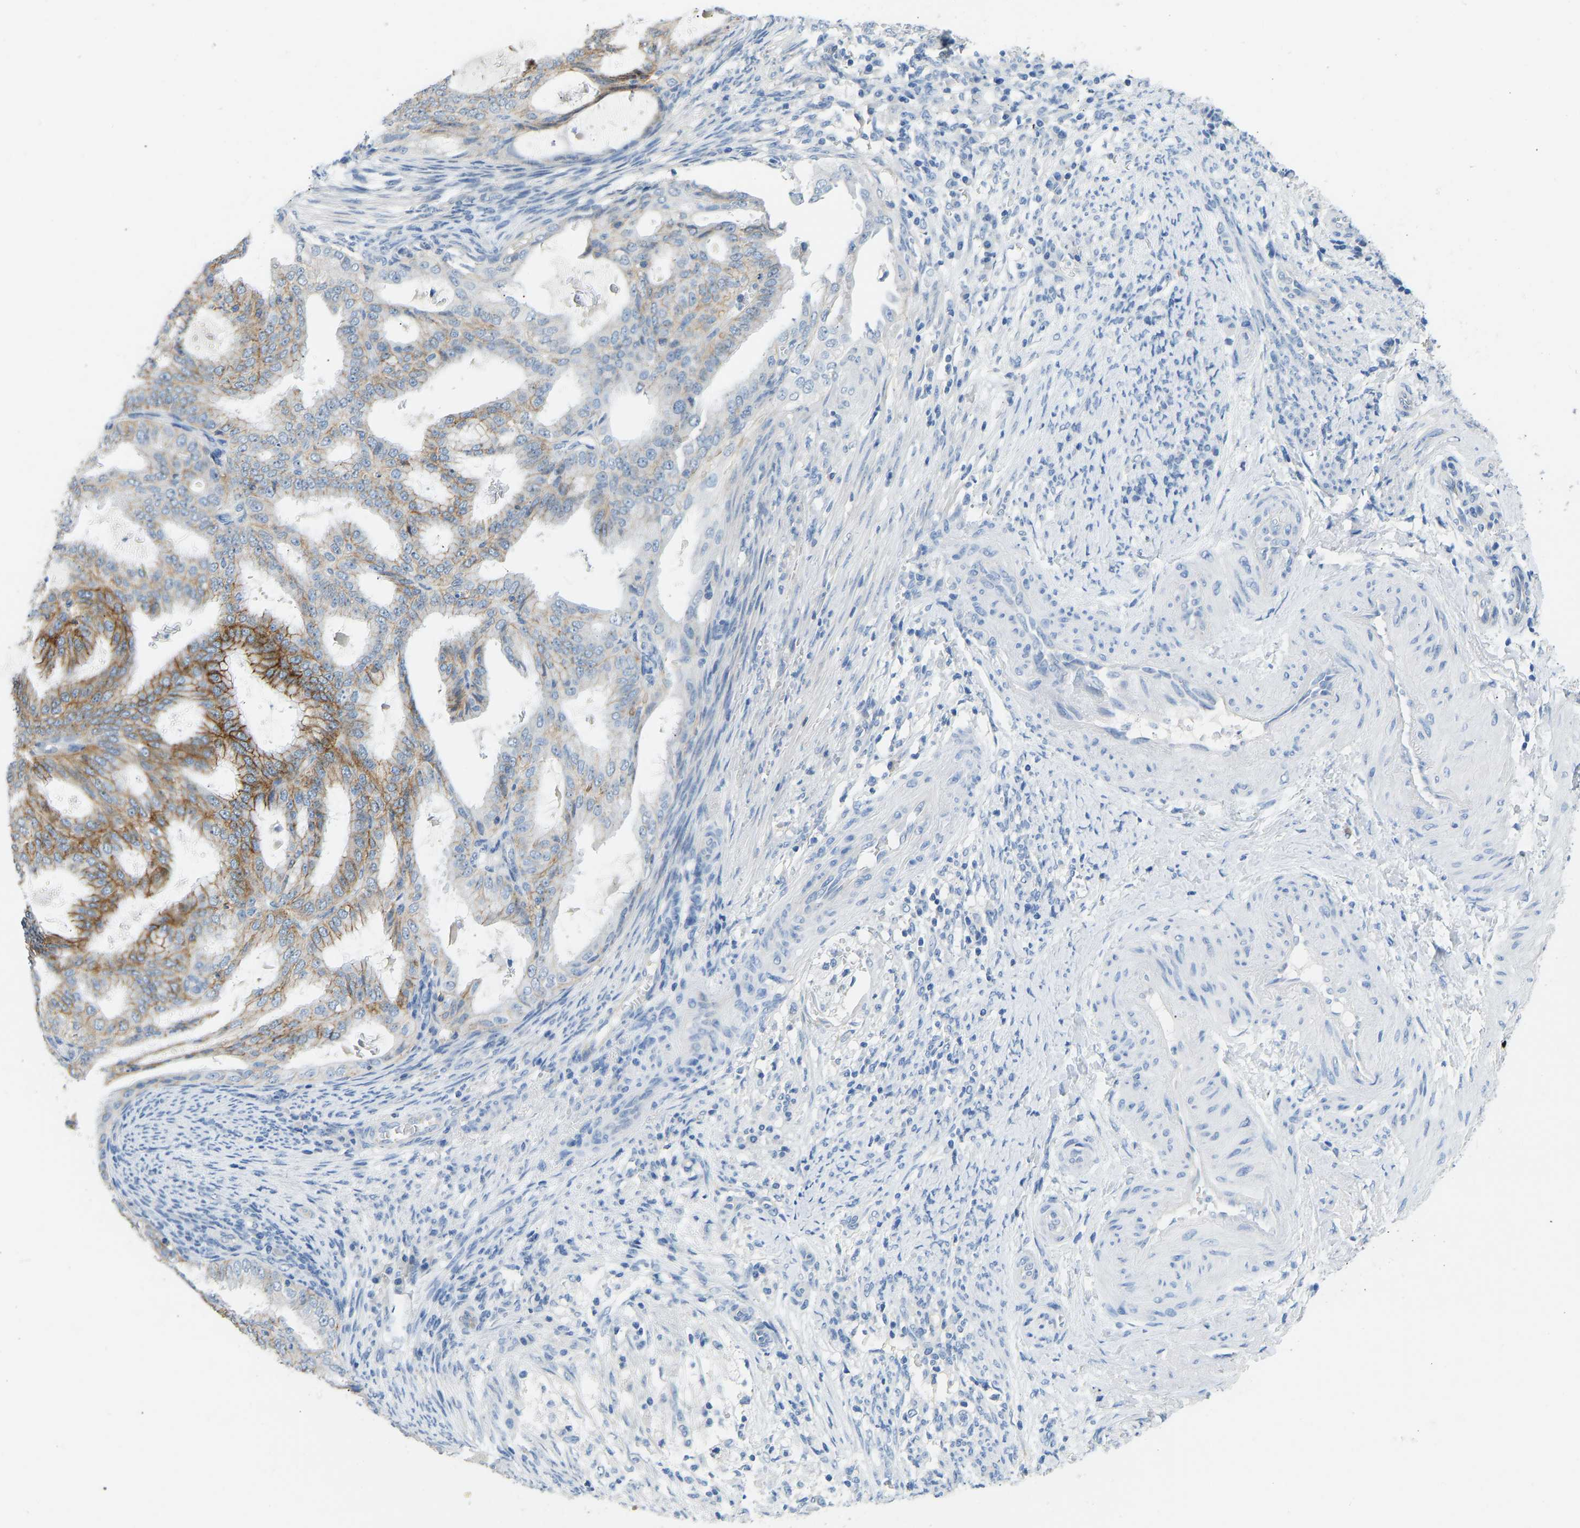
{"staining": {"intensity": "moderate", "quantity": ">75%", "location": "cytoplasmic/membranous"}, "tissue": "endometrial cancer", "cell_type": "Tumor cells", "image_type": "cancer", "snomed": [{"axis": "morphology", "description": "Adenocarcinoma, NOS"}, {"axis": "topography", "description": "Endometrium"}], "caption": "Protein staining shows moderate cytoplasmic/membranous staining in approximately >75% of tumor cells in adenocarcinoma (endometrial).", "gene": "ATP1A1", "patient": {"sex": "female", "age": 58}}